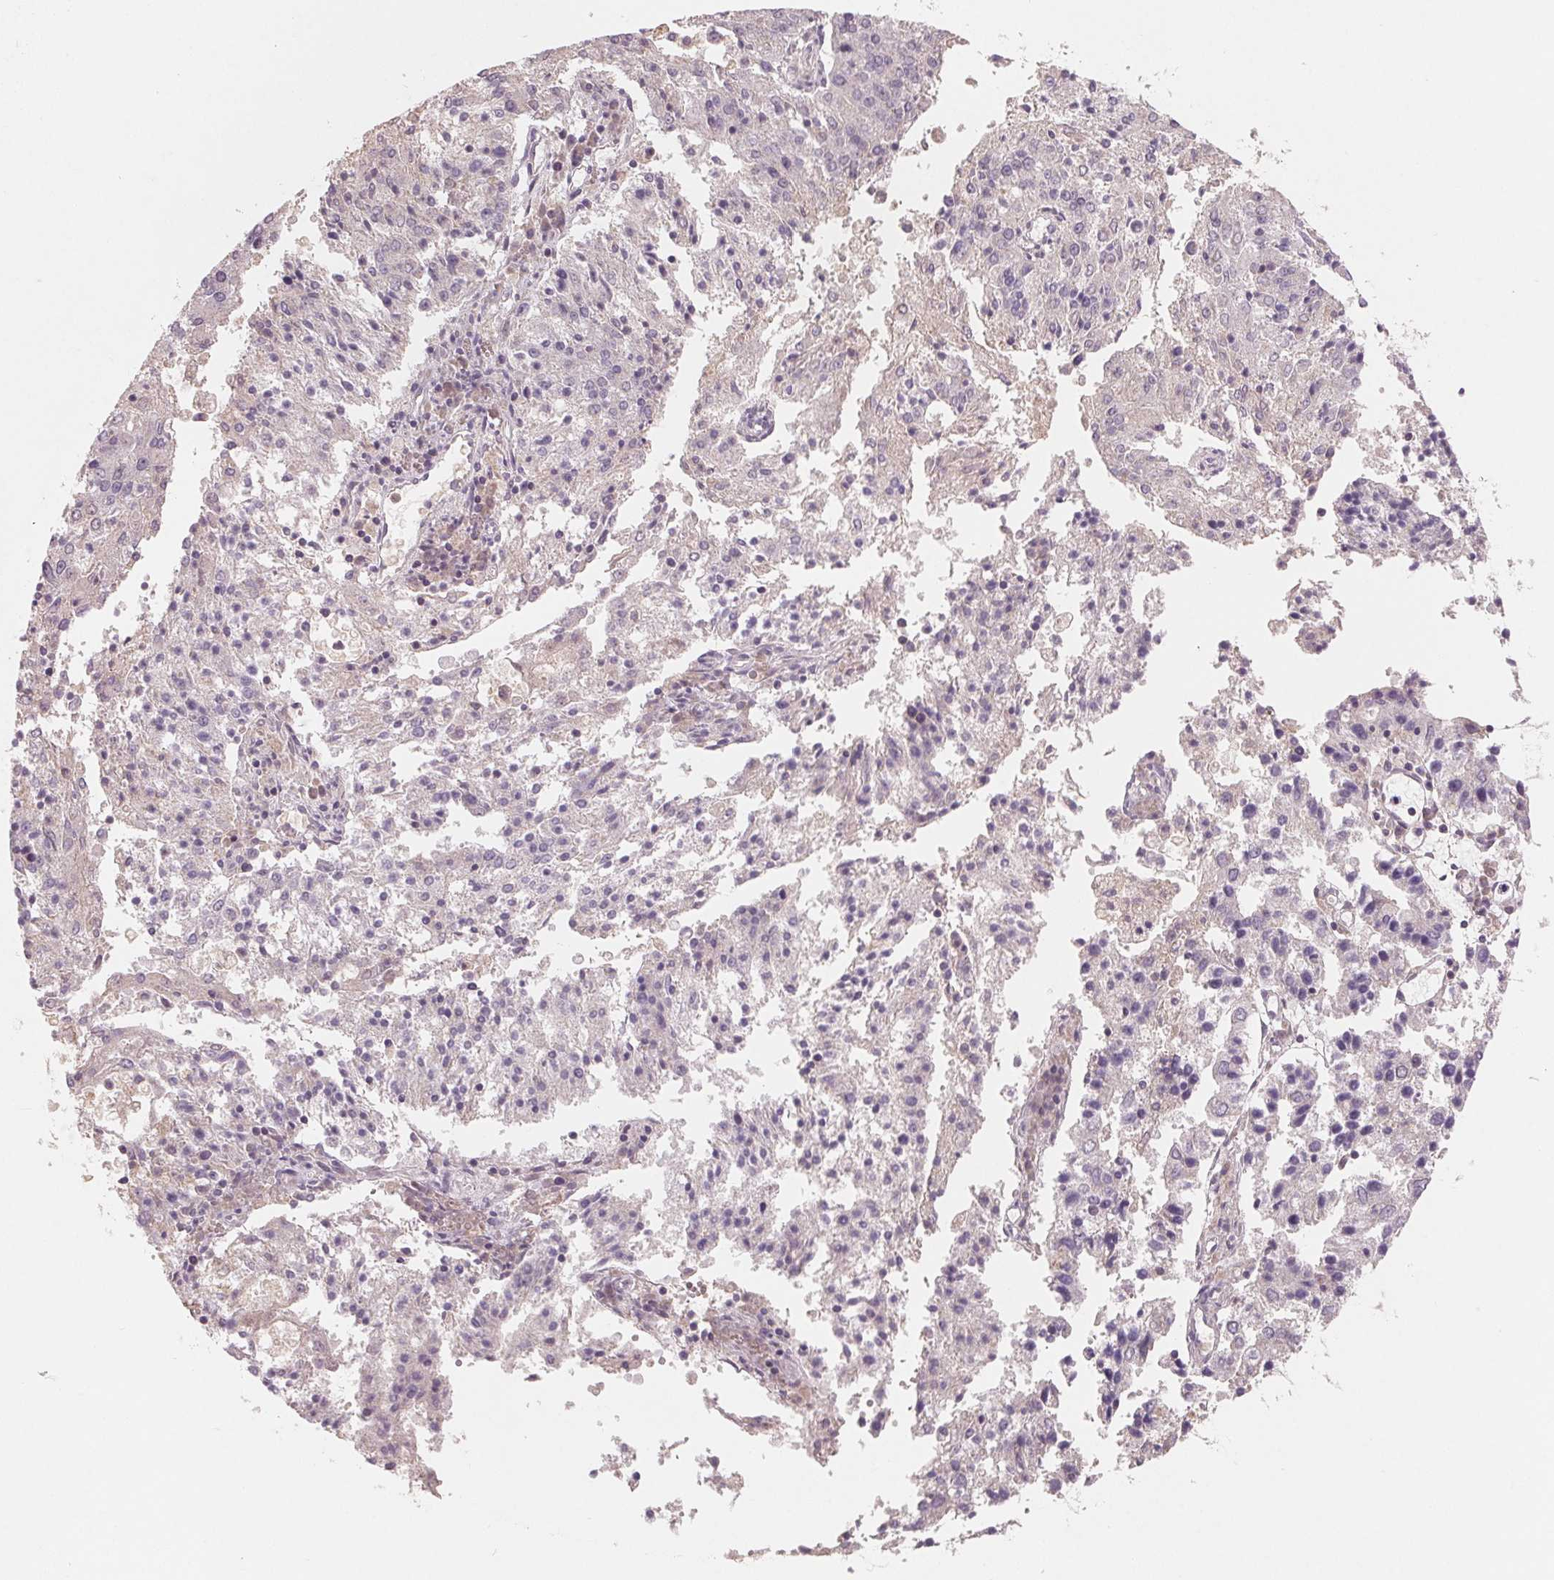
{"staining": {"intensity": "negative", "quantity": "none", "location": "none"}, "tissue": "endometrial cancer", "cell_type": "Tumor cells", "image_type": "cancer", "snomed": [{"axis": "morphology", "description": "Adenocarcinoma, NOS"}, {"axis": "topography", "description": "Endometrium"}], "caption": "This is a histopathology image of IHC staining of endometrial cancer (adenocarcinoma), which shows no positivity in tumor cells. The staining was performed using DAB to visualize the protein expression in brown, while the nuclei were stained in blue with hematoxylin (Magnification: 20x).", "gene": "AQP8", "patient": {"sex": "female", "age": 82}}